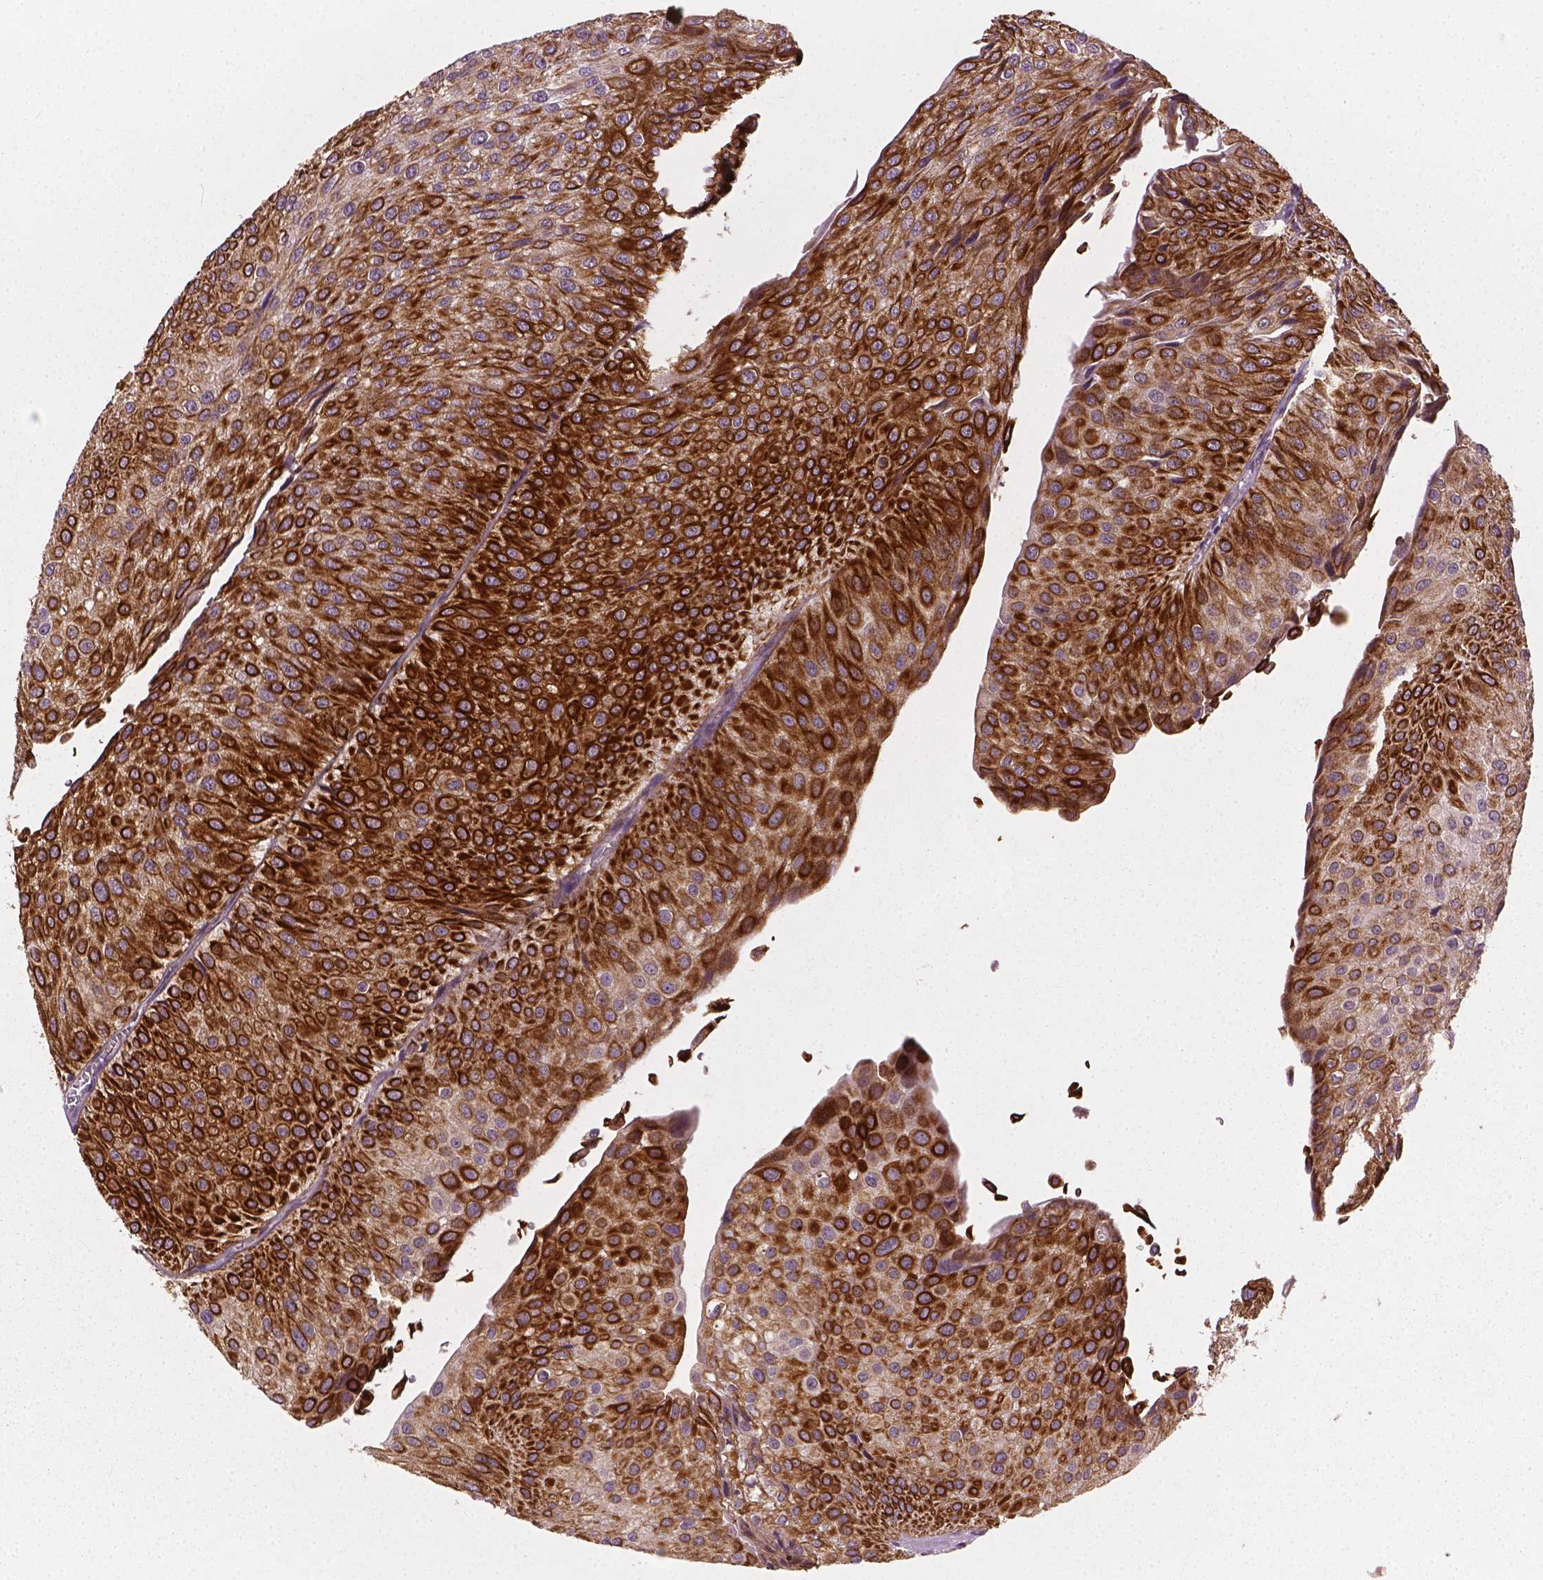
{"staining": {"intensity": "strong", "quantity": "25%-75%", "location": "cytoplasmic/membranous"}, "tissue": "urothelial cancer", "cell_type": "Tumor cells", "image_type": "cancer", "snomed": [{"axis": "morphology", "description": "Urothelial carcinoma, NOS"}, {"axis": "topography", "description": "Urinary bladder"}], "caption": "A brown stain labels strong cytoplasmic/membranous expression of a protein in urothelial cancer tumor cells. The staining is performed using DAB brown chromogen to label protein expression. The nuclei are counter-stained blue using hematoxylin.", "gene": "KRT17", "patient": {"sex": "male", "age": 67}}